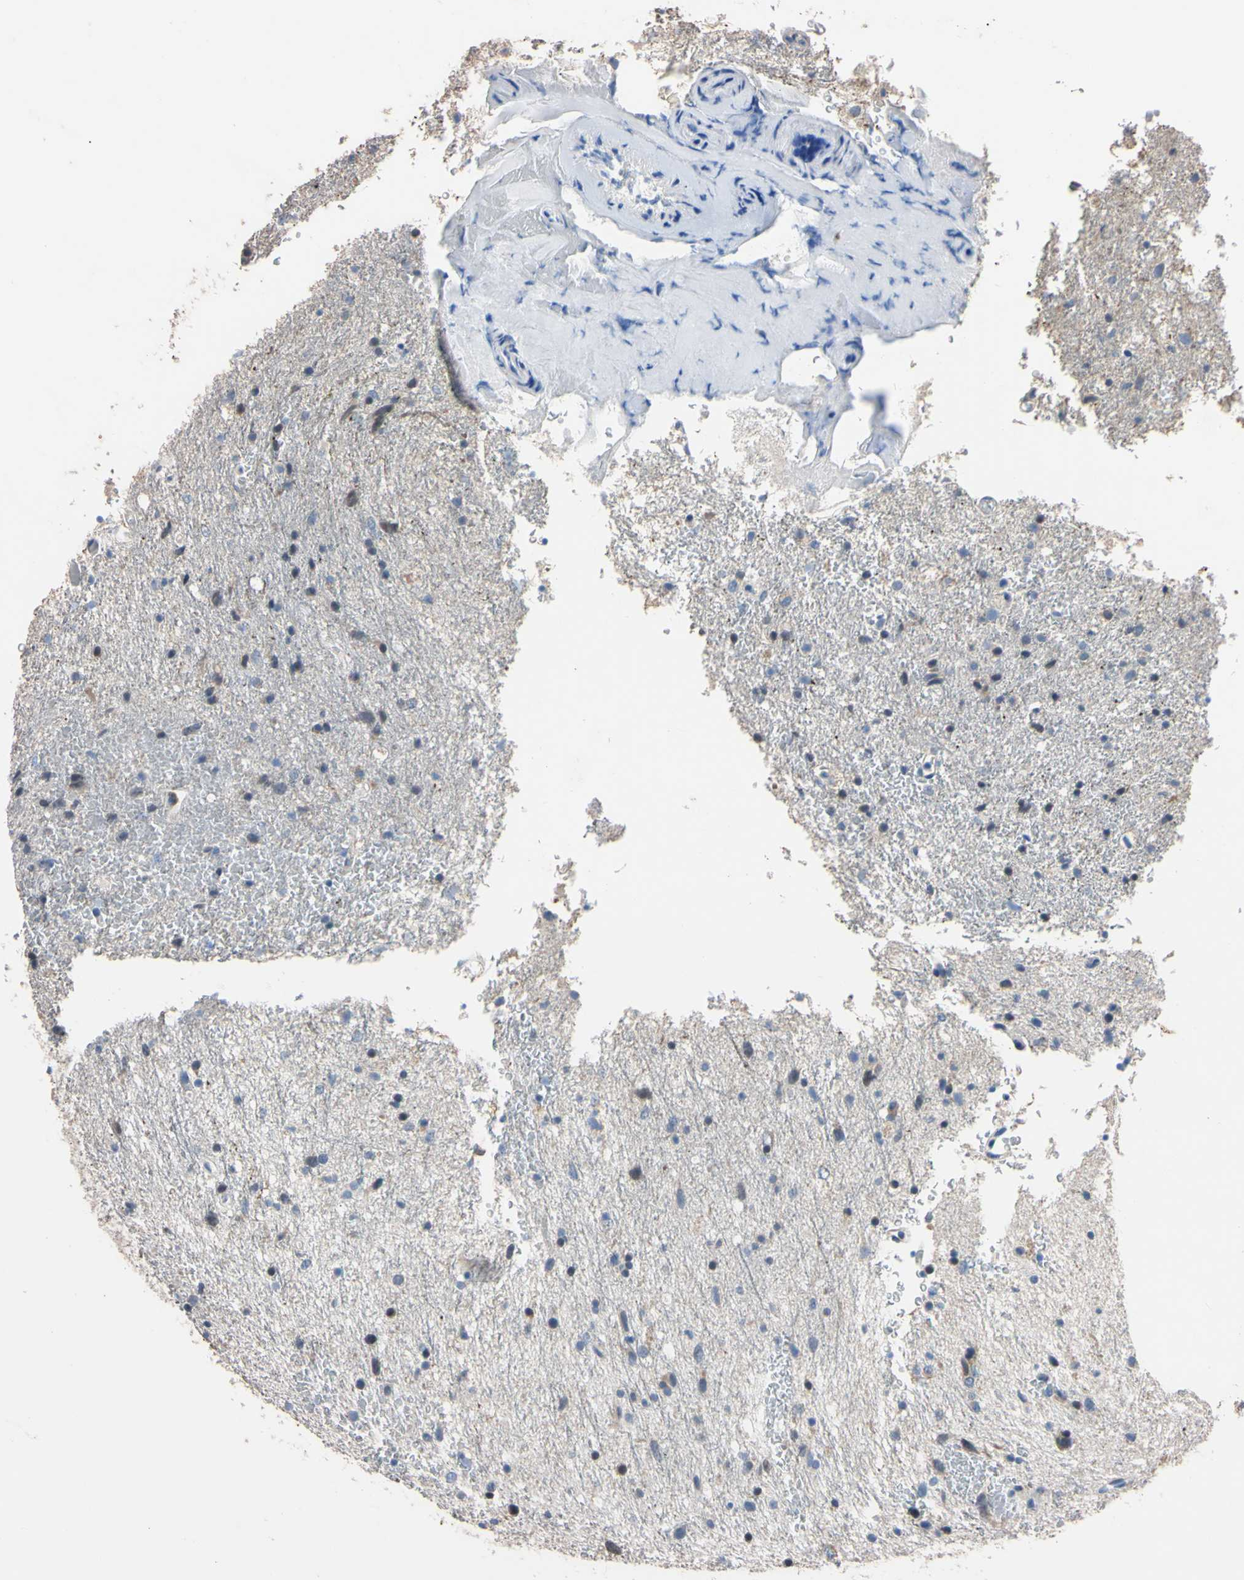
{"staining": {"intensity": "negative", "quantity": "none", "location": "none"}, "tissue": "glioma", "cell_type": "Tumor cells", "image_type": "cancer", "snomed": [{"axis": "morphology", "description": "Glioma, malignant, Low grade"}, {"axis": "topography", "description": "Brain"}], "caption": "High magnification brightfield microscopy of malignant glioma (low-grade) stained with DAB (3,3'-diaminobenzidine) (brown) and counterstained with hematoxylin (blue): tumor cells show no significant positivity. (DAB IHC visualized using brightfield microscopy, high magnification).", "gene": "PNKD", "patient": {"sex": "male", "age": 77}}